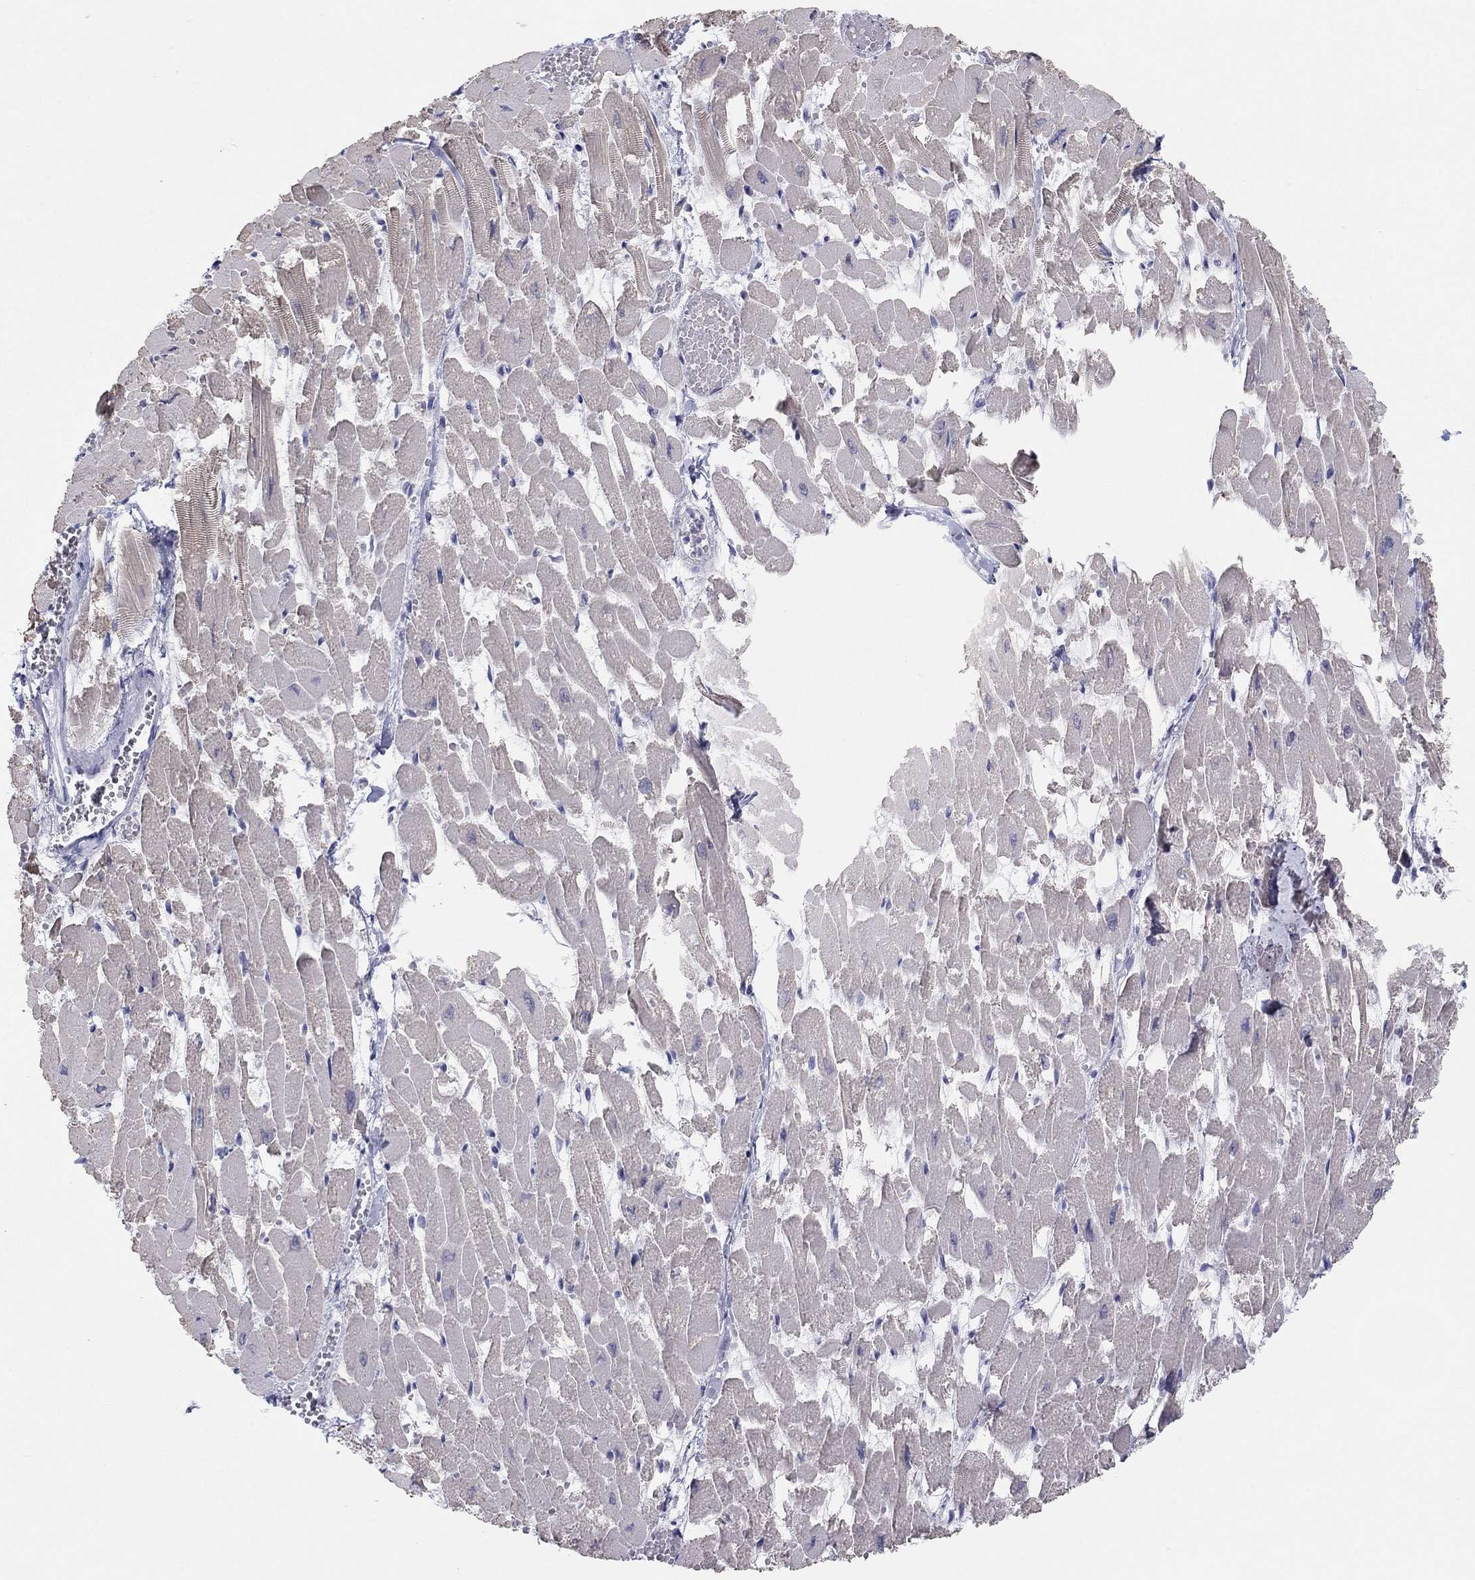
{"staining": {"intensity": "negative", "quantity": "none", "location": "none"}, "tissue": "heart muscle", "cell_type": "Cardiomyocytes", "image_type": "normal", "snomed": [{"axis": "morphology", "description": "Normal tissue, NOS"}, {"axis": "topography", "description": "Heart"}], "caption": "Immunohistochemical staining of unremarkable heart muscle demonstrates no significant positivity in cardiomyocytes.", "gene": "PDXK", "patient": {"sex": "female", "age": 52}}